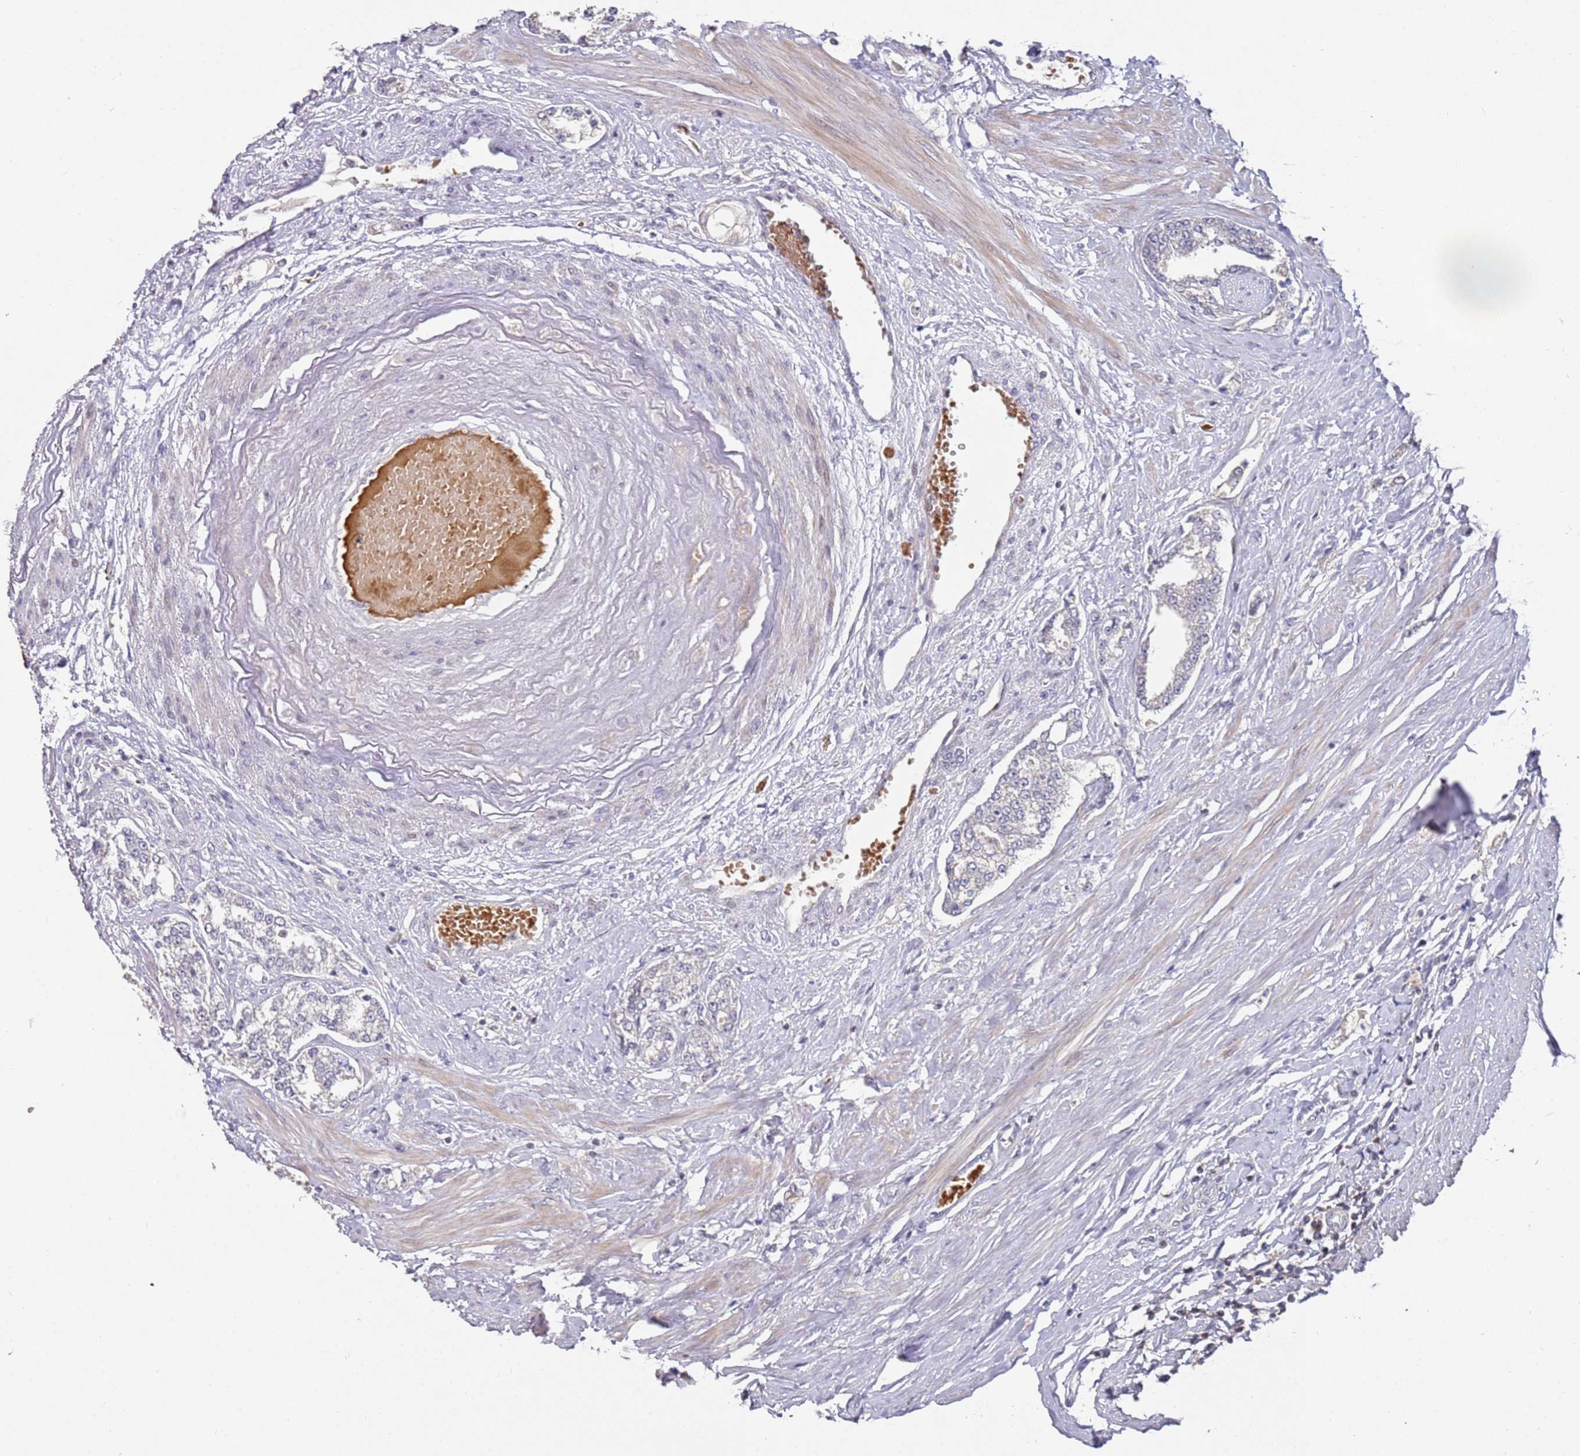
{"staining": {"intensity": "negative", "quantity": "none", "location": "none"}, "tissue": "prostate cancer", "cell_type": "Tumor cells", "image_type": "cancer", "snomed": [{"axis": "morphology", "description": "Adenocarcinoma, High grade"}, {"axis": "topography", "description": "Prostate"}], "caption": "Immunohistochemistry (IHC) histopathology image of neoplastic tissue: prostate cancer stained with DAB (3,3'-diaminobenzidine) demonstrates no significant protein positivity in tumor cells.", "gene": "LACC1", "patient": {"sex": "male", "age": 64}}